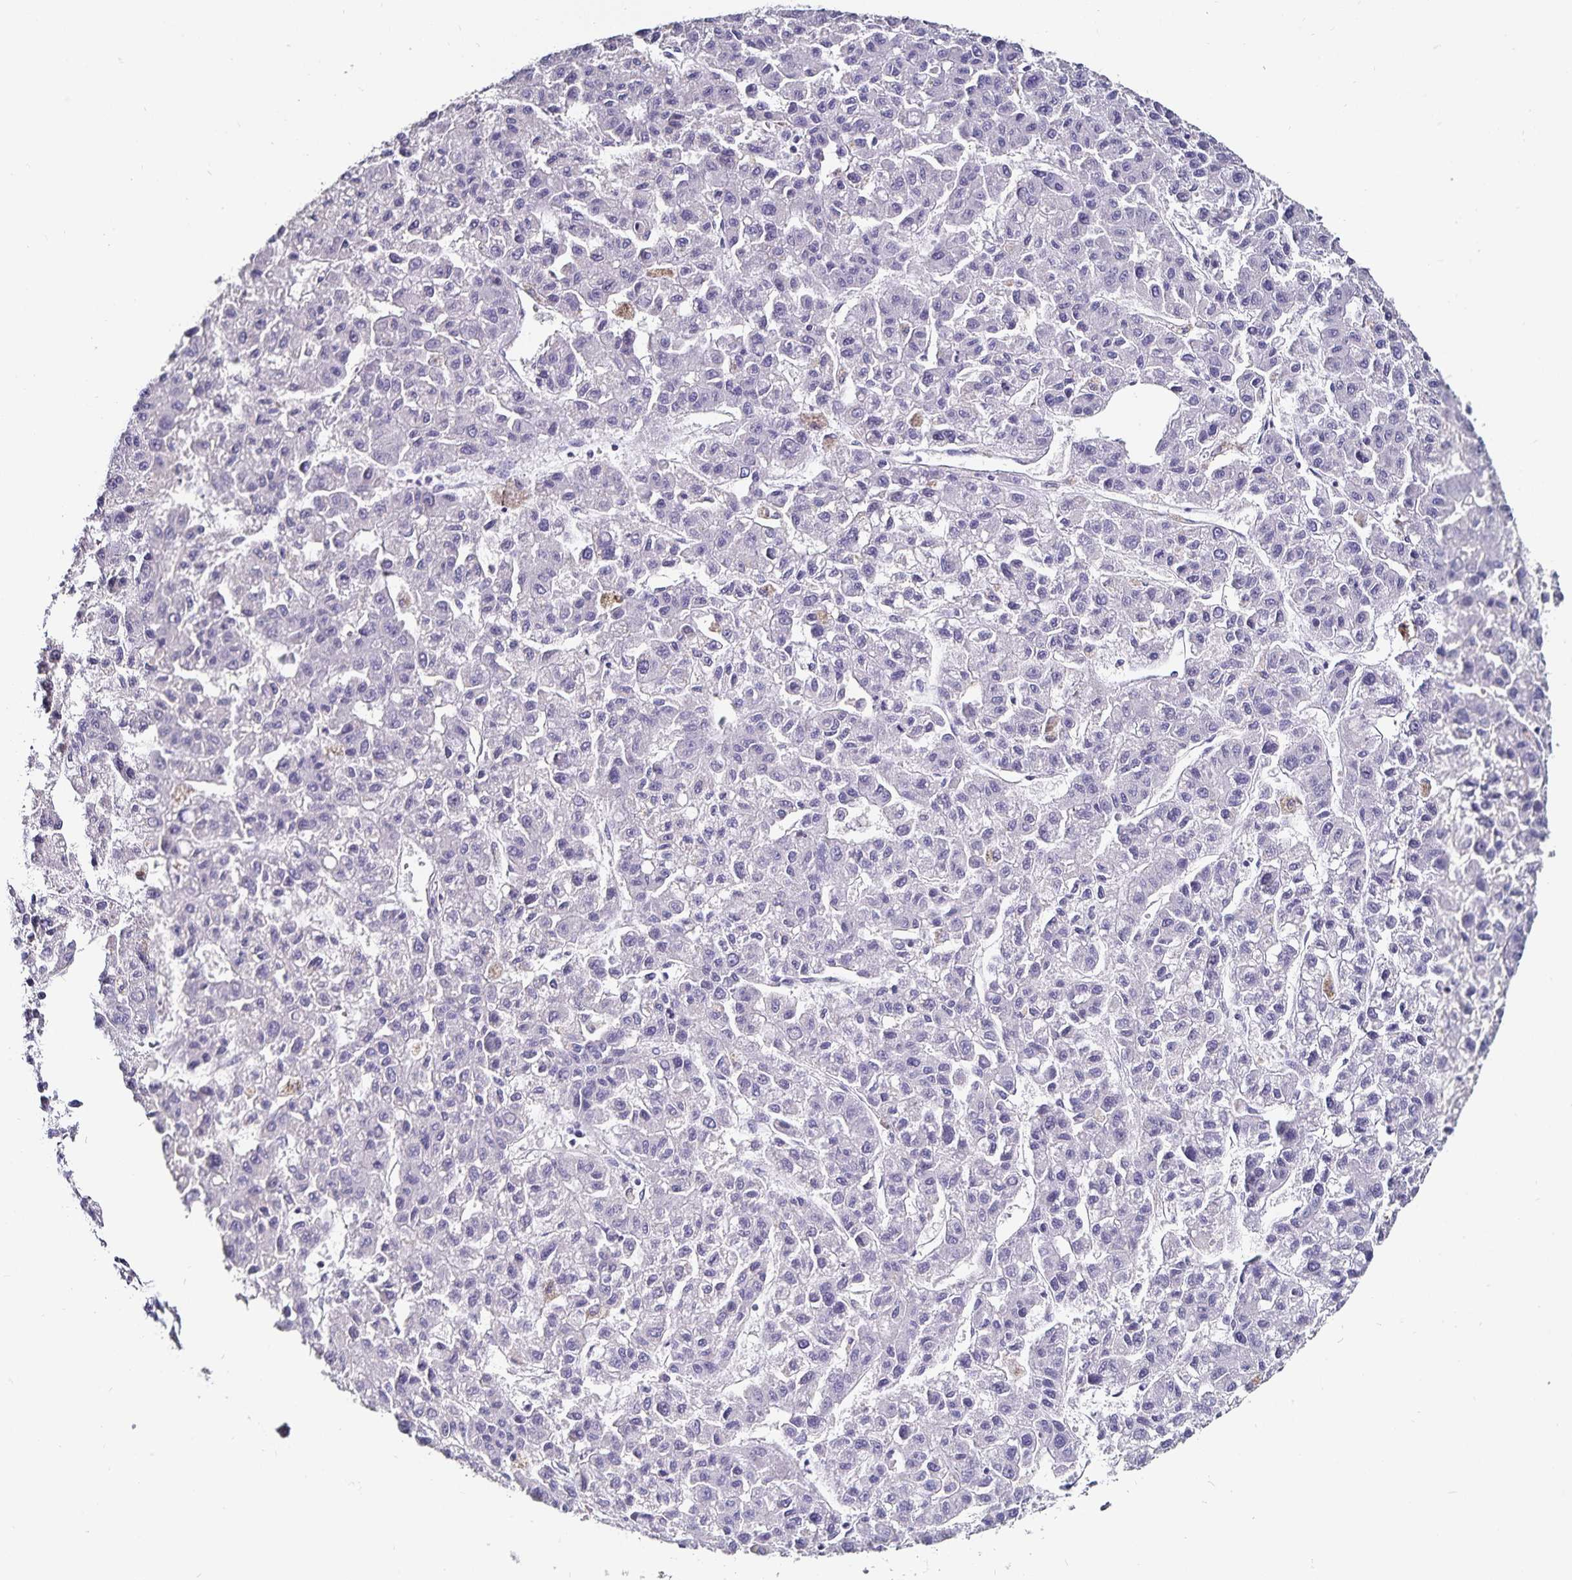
{"staining": {"intensity": "negative", "quantity": "none", "location": "none"}, "tissue": "liver cancer", "cell_type": "Tumor cells", "image_type": "cancer", "snomed": [{"axis": "morphology", "description": "Carcinoma, Hepatocellular, NOS"}, {"axis": "topography", "description": "Liver"}], "caption": "Tumor cells show no significant staining in liver cancer (hepatocellular carcinoma).", "gene": "TSPAN7", "patient": {"sex": "male", "age": 70}}